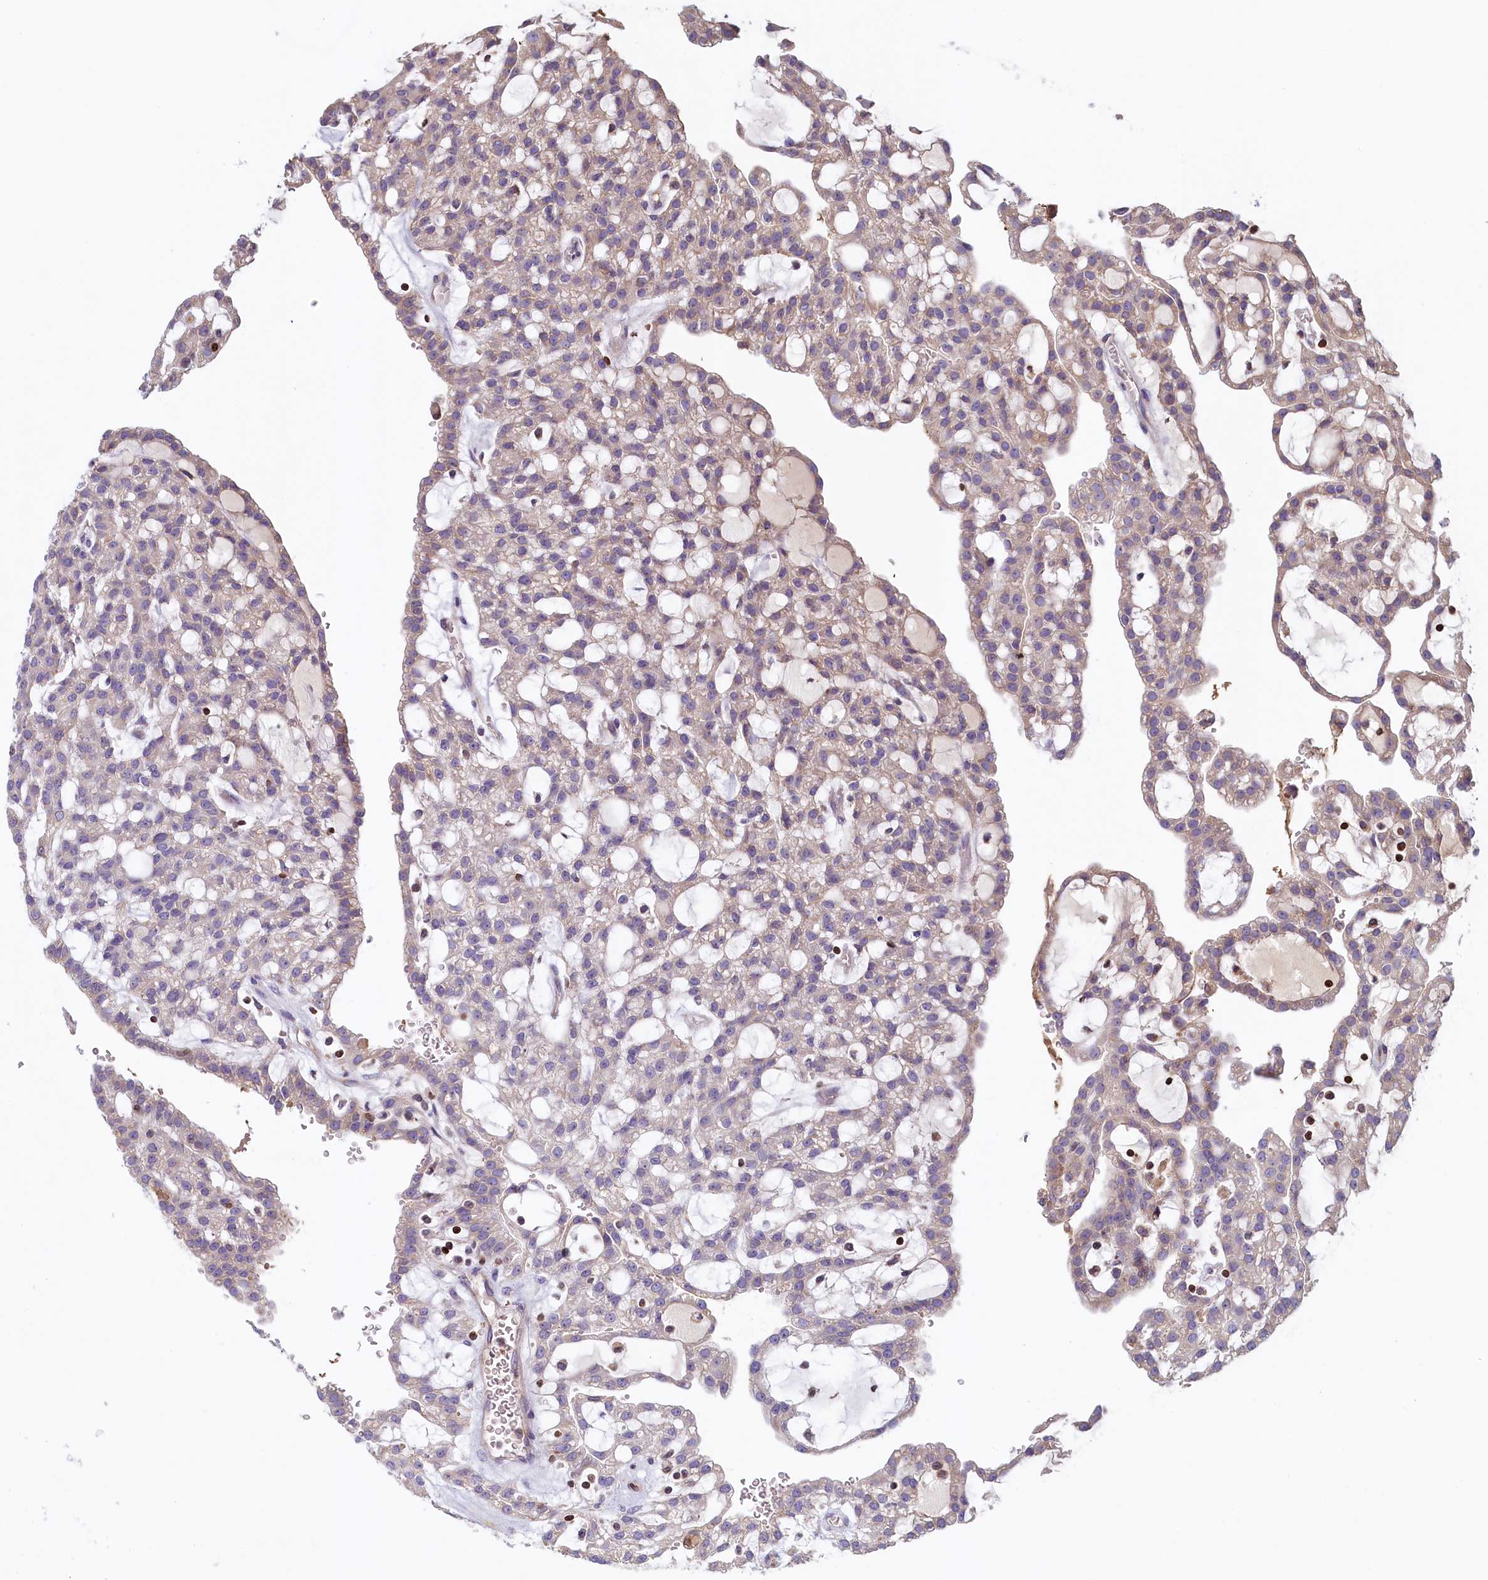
{"staining": {"intensity": "weak", "quantity": "<25%", "location": "cytoplasmic/membranous"}, "tissue": "renal cancer", "cell_type": "Tumor cells", "image_type": "cancer", "snomed": [{"axis": "morphology", "description": "Adenocarcinoma, NOS"}, {"axis": "topography", "description": "Kidney"}], "caption": "Human renal cancer (adenocarcinoma) stained for a protein using immunohistochemistry shows no positivity in tumor cells.", "gene": "TRAF3IP3", "patient": {"sex": "male", "age": 63}}